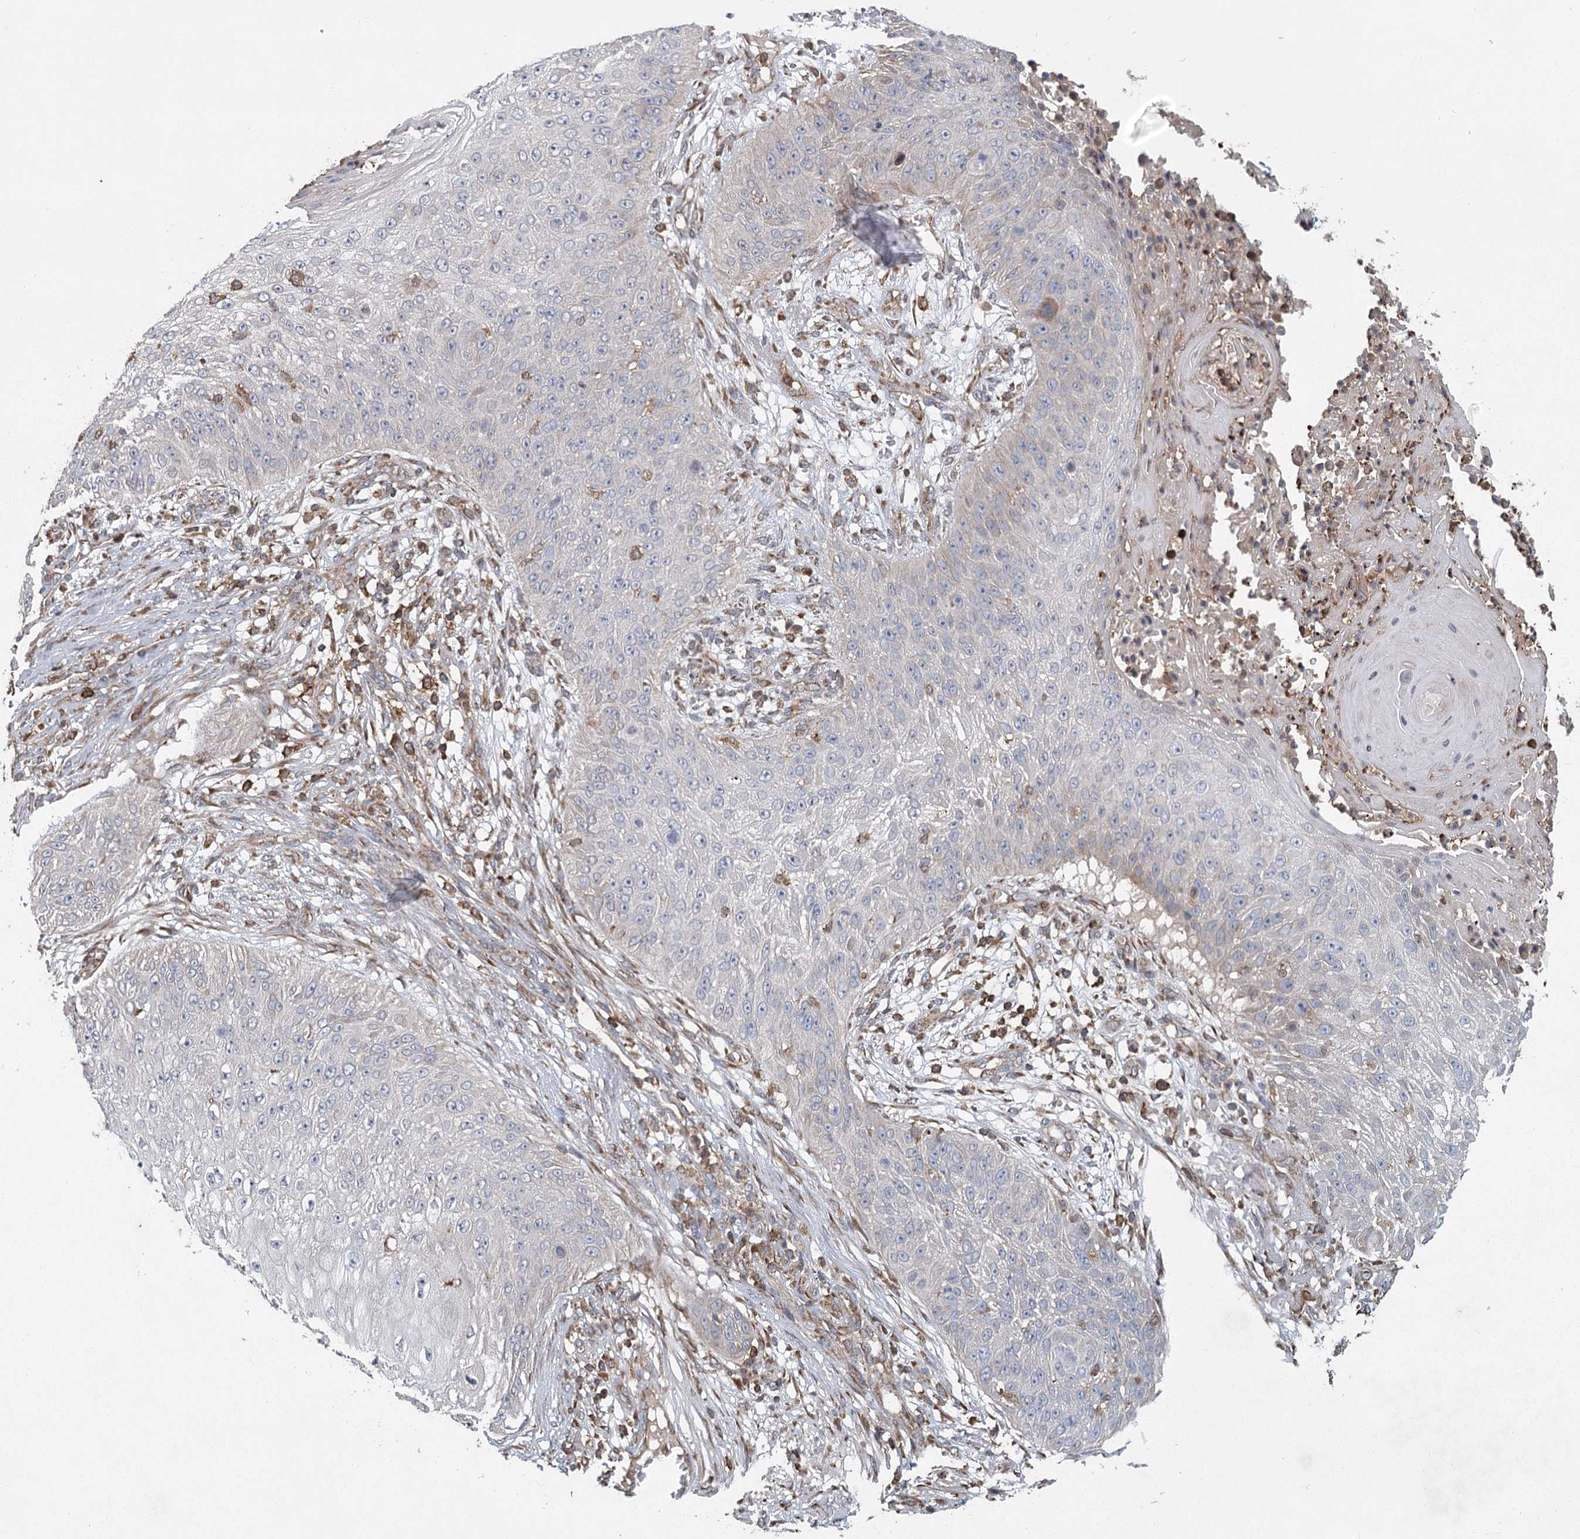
{"staining": {"intensity": "negative", "quantity": "none", "location": "none"}, "tissue": "skin cancer", "cell_type": "Tumor cells", "image_type": "cancer", "snomed": [{"axis": "morphology", "description": "Squamous cell carcinoma, NOS"}, {"axis": "topography", "description": "Skin"}], "caption": "IHC of skin squamous cell carcinoma shows no staining in tumor cells.", "gene": "PLEKHA7", "patient": {"sex": "female", "age": 80}}